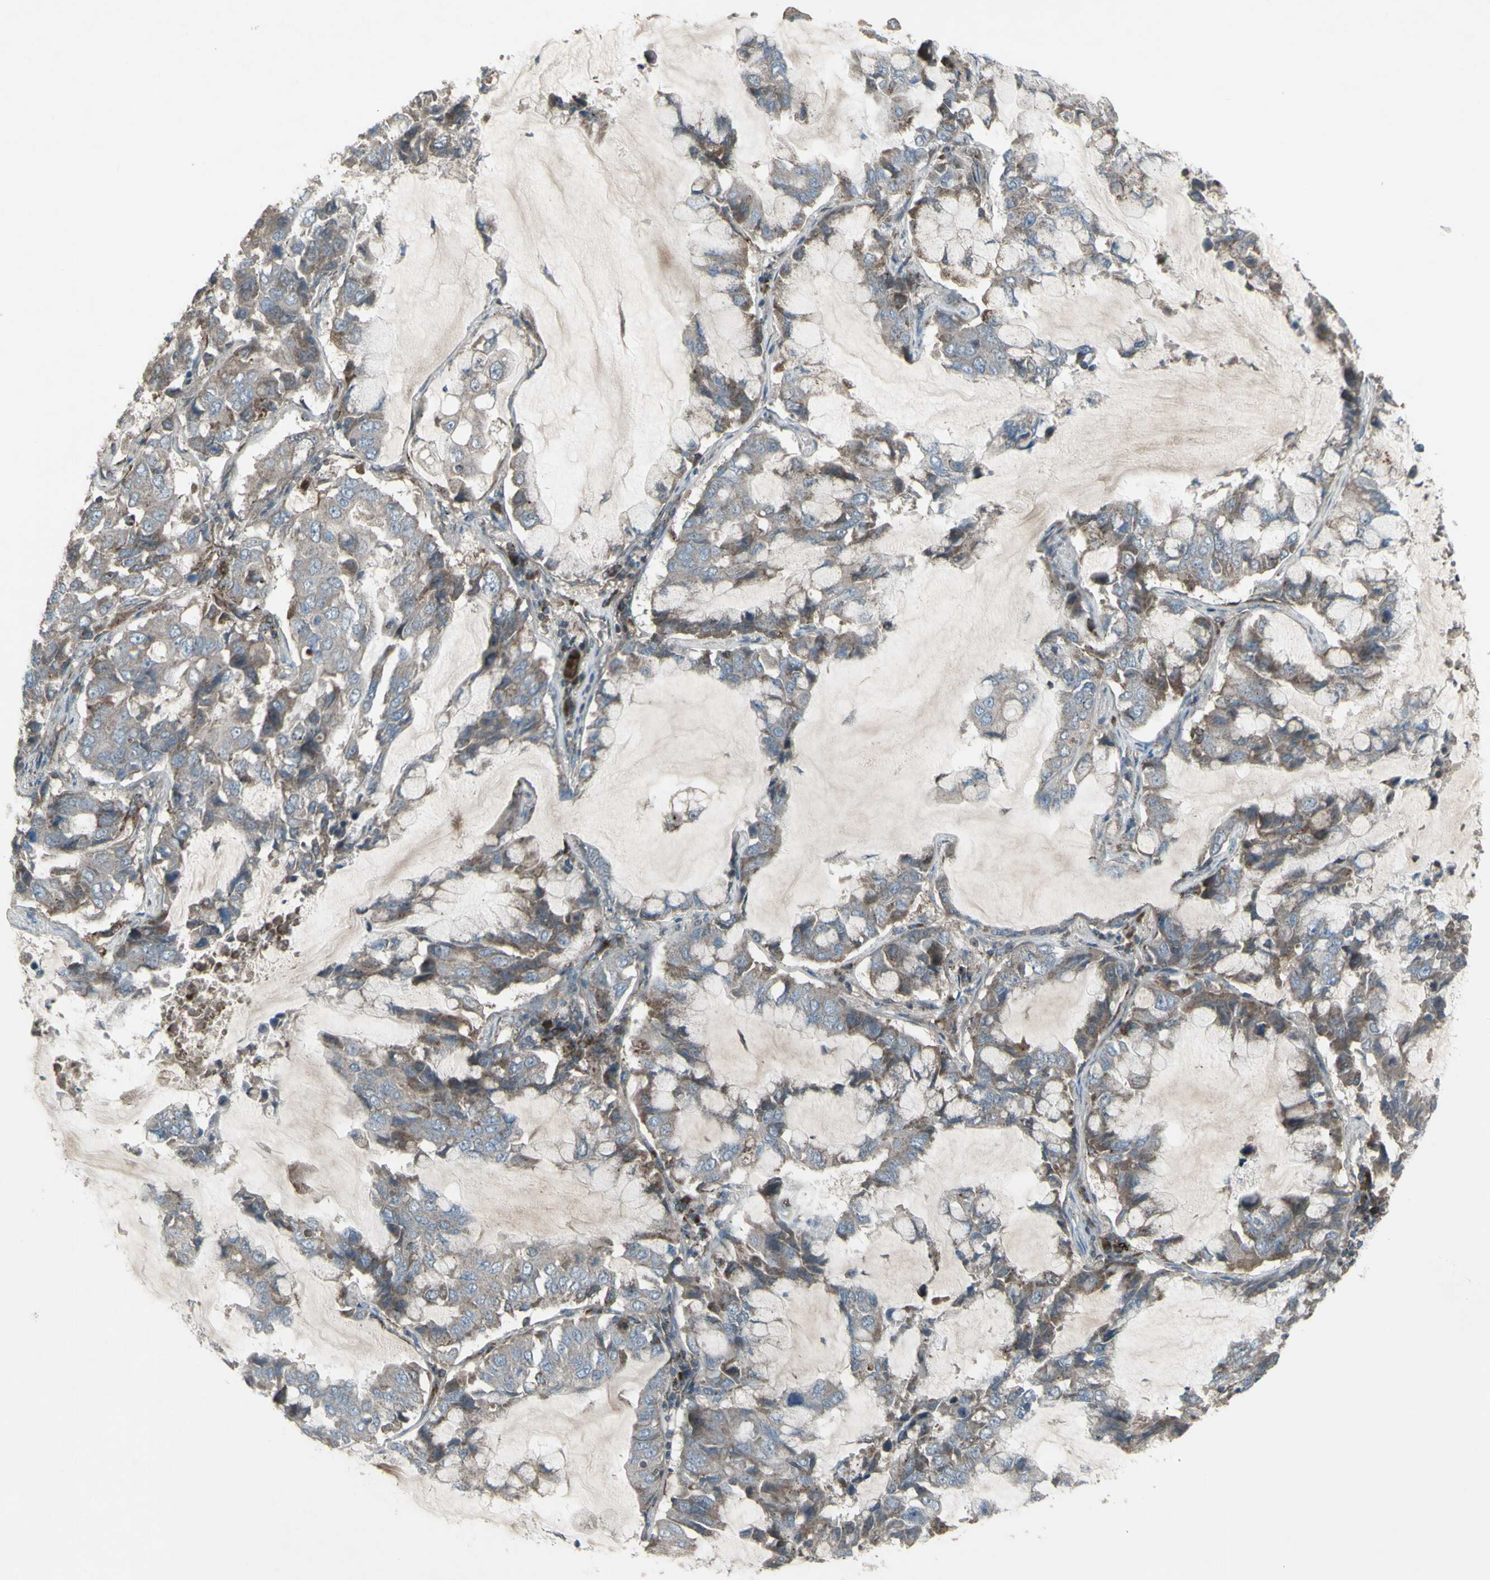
{"staining": {"intensity": "moderate", "quantity": "25%-75%", "location": "cytoplasmic/membranous"}, "tissue": "lung cancer", "cell_type": "Tumor cells", "image_type": "cancer", "snomed": [{"axis": "morphology", "description": "Adenocarcinoma, NOS"}, {"axis": "topography", "description": "Lung"}], "caption": "Lung adenocarcinoma was stained to show a protein in brown. There is medium levels of moderate cytoplasmic/membranous expression in approximately 25%-75% of tumor cells.", "gene": "SHC1", "patient": {"sex": "male", "age": 64}}